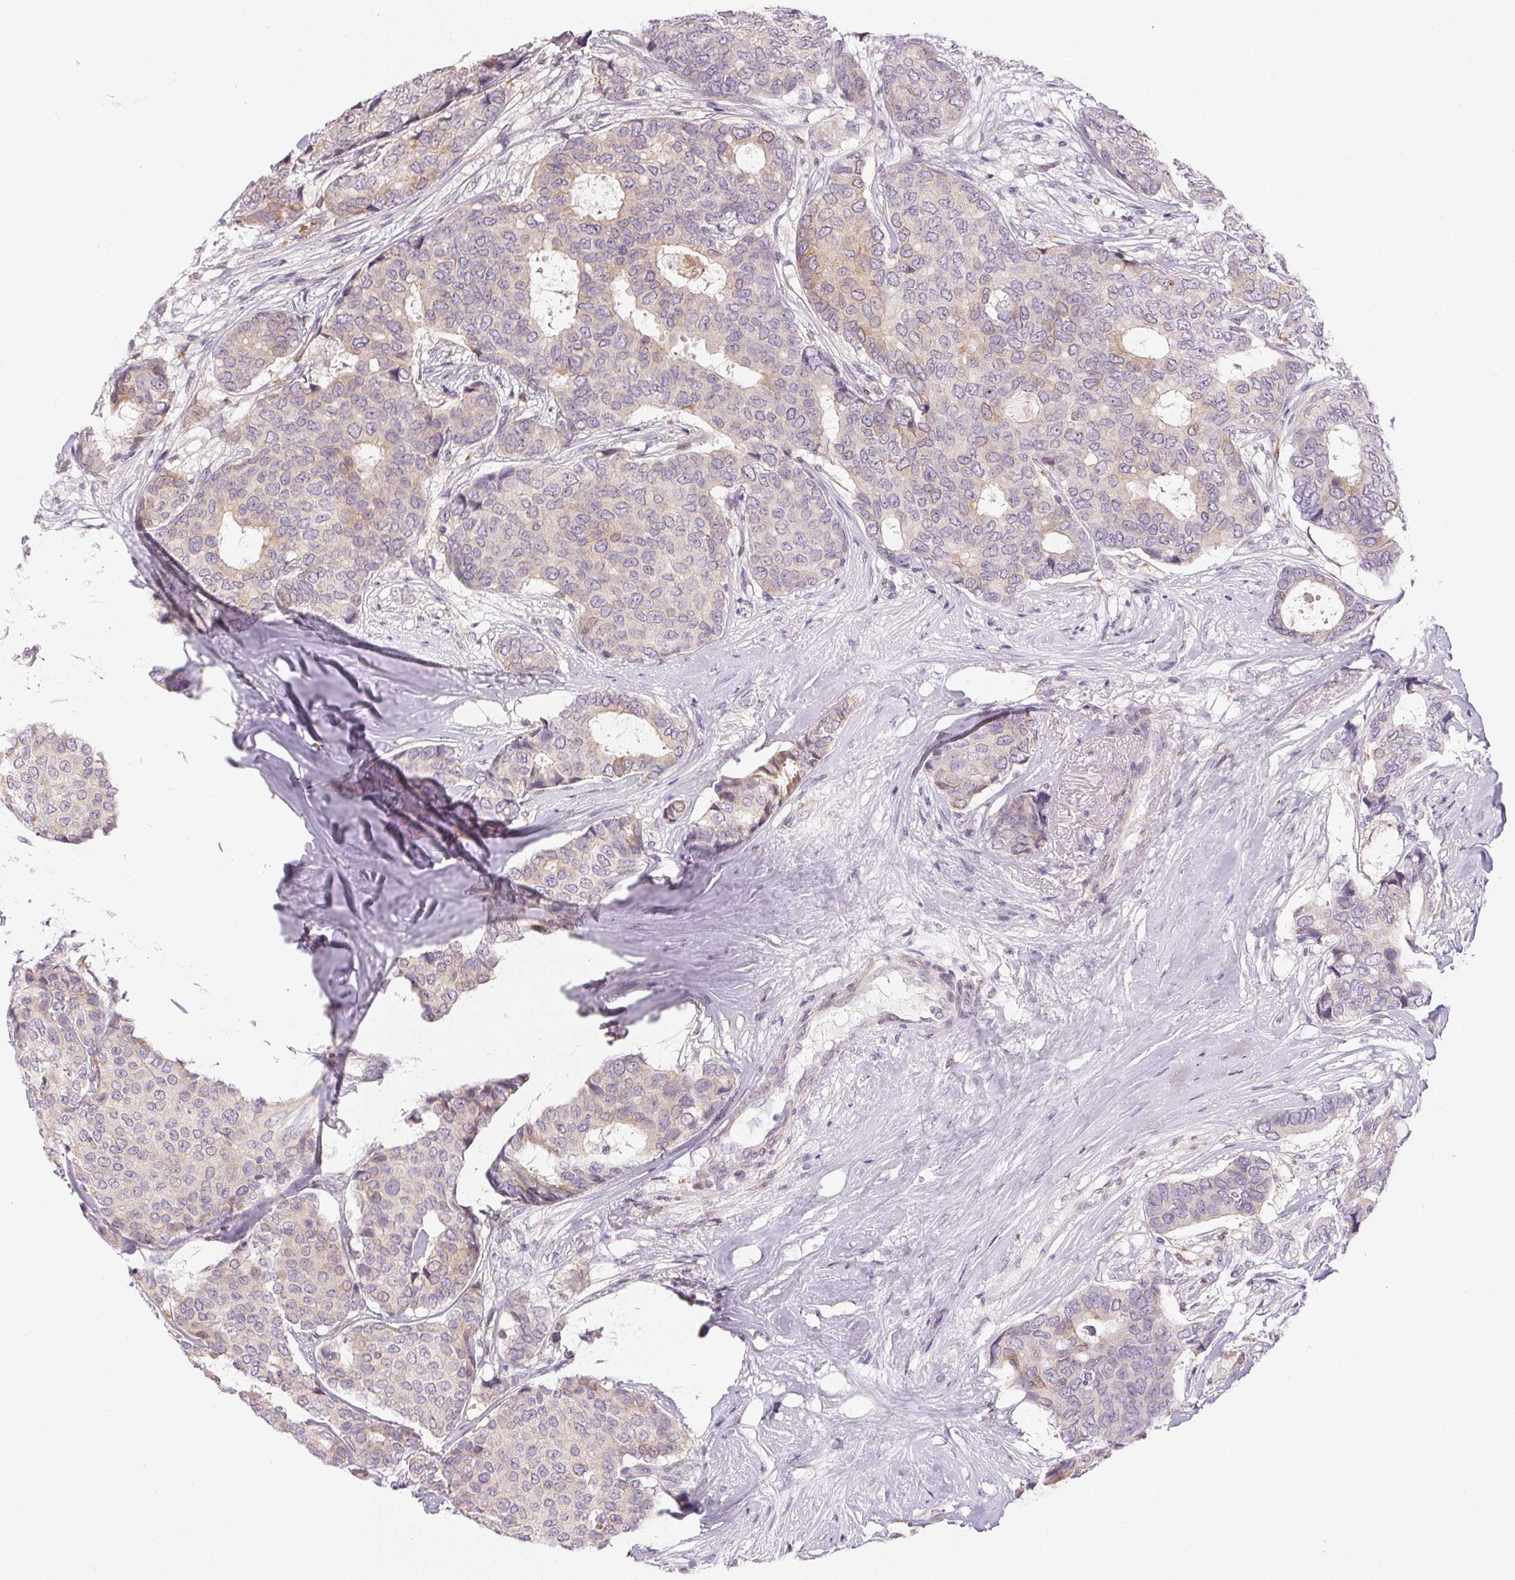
{"staining": {"intensity": "negative", "quantity": "none", "location": "none"}, "tissue": "breast cancer", "cell_type": "Tumor cells", "image_type": "cancer", "snomed": [{"axis": "morphology", "description": "Duct carcinoma"}, {"axis": "topography", "description": "Breast"}], "caption": "High magnification brightfield microscopy of breast cancer (infiltrating ductal carcinoma) stained with DAB (brown) and counterstained with hematoxylin (blue): tumor cells show no significant expression.", "gene": "RPGRIP1", "patient": {"sex": "female", "age": 75}}